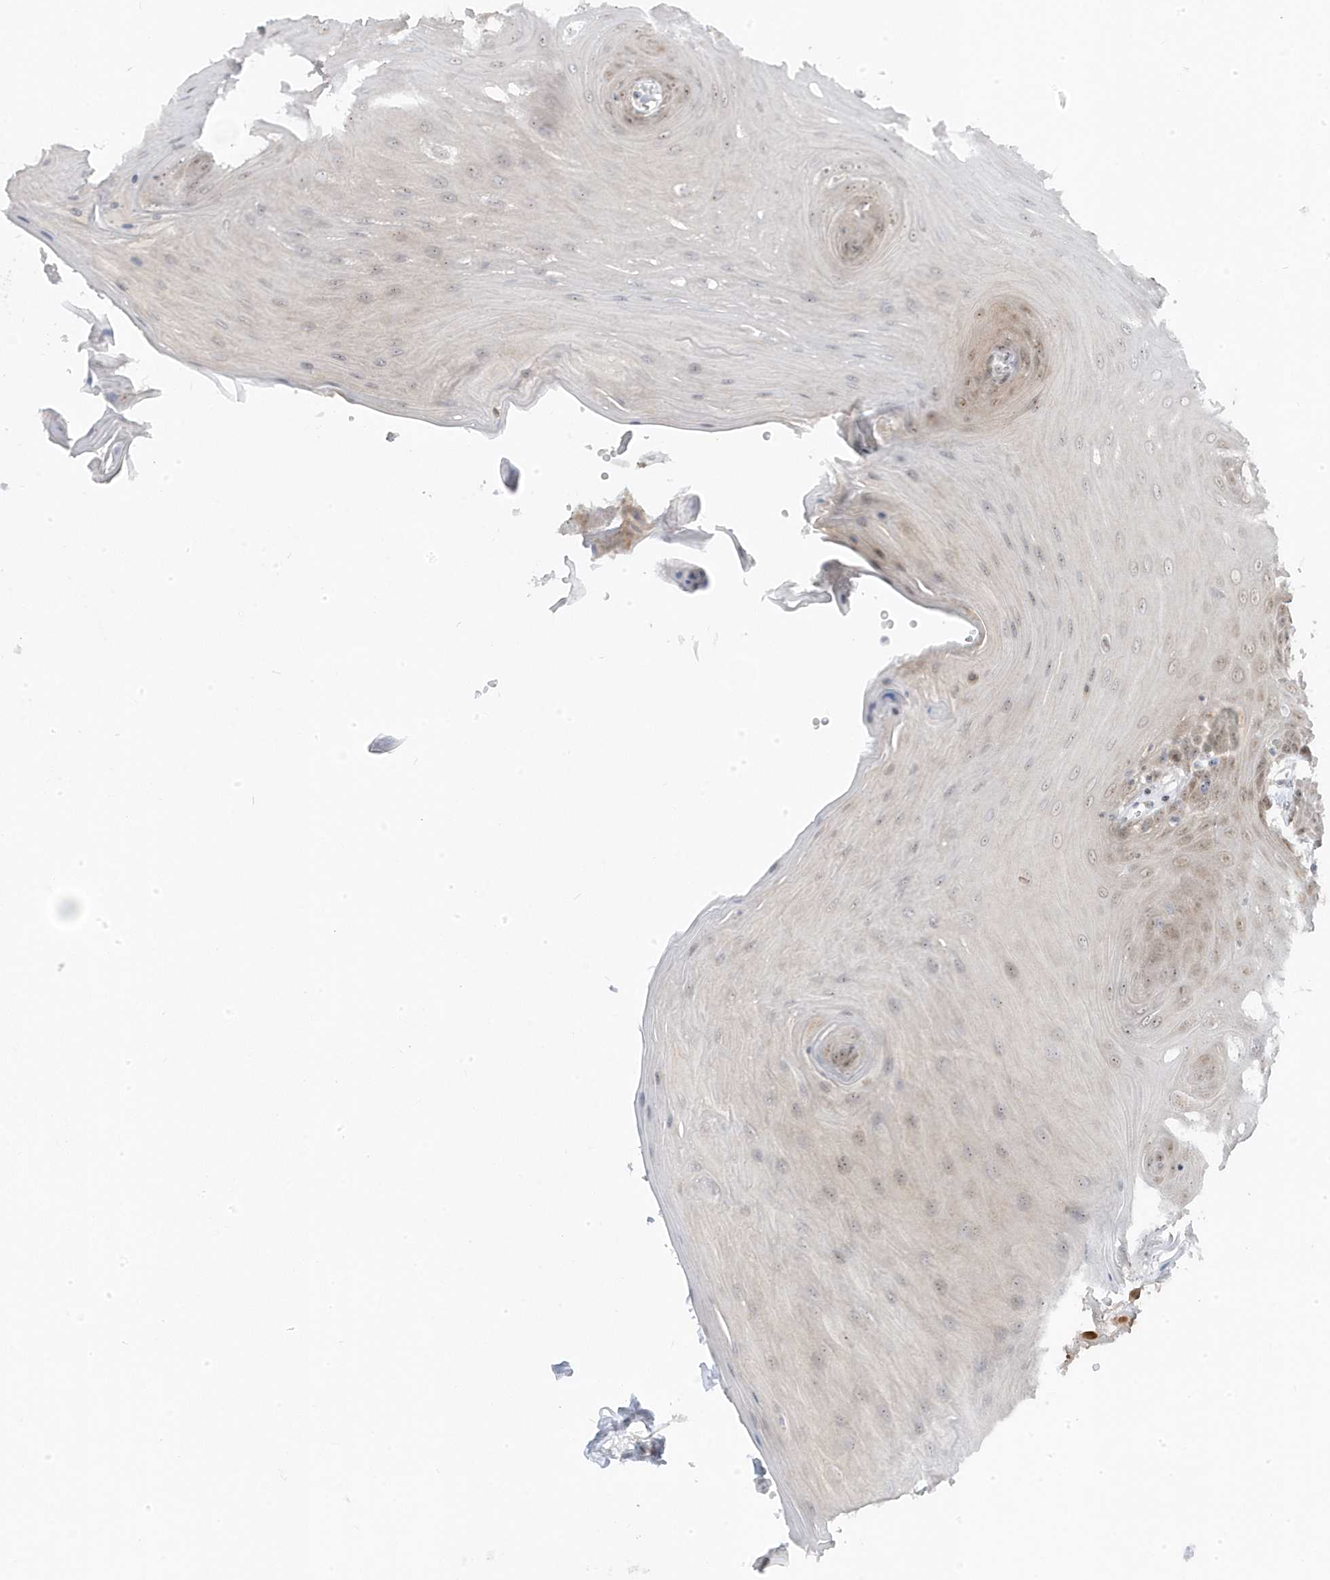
{"staining": {"intensity": "weak", "quantity": ">75%", "location": "nuclear"}, "tissue": "oral mucosa", "cell_type": "Squamous epithelial cells", "image_type": "normal", "snomed": [{"axis": "morphology", "description": "Normal tissue, NOS"}, {"axis": "morphology", "description": "Squamous cell carcinoma, NOS"}, {"axis": "topography", "description": "Skeletal muscle"}, {"axis": "topography", "description": "Oral tissue"}, {"axis": "topography", "description": "Salivary gland"}, {"axis": "topography", "description": "Head-Neck"}], "caption": "Protein analysis of benign oral mucosa exhibits weak nuclear positivity in approximately >75% of squamous epithelial cells.", "gene": "TSEN15", "patient": {"sex": "male", "age": 54}}